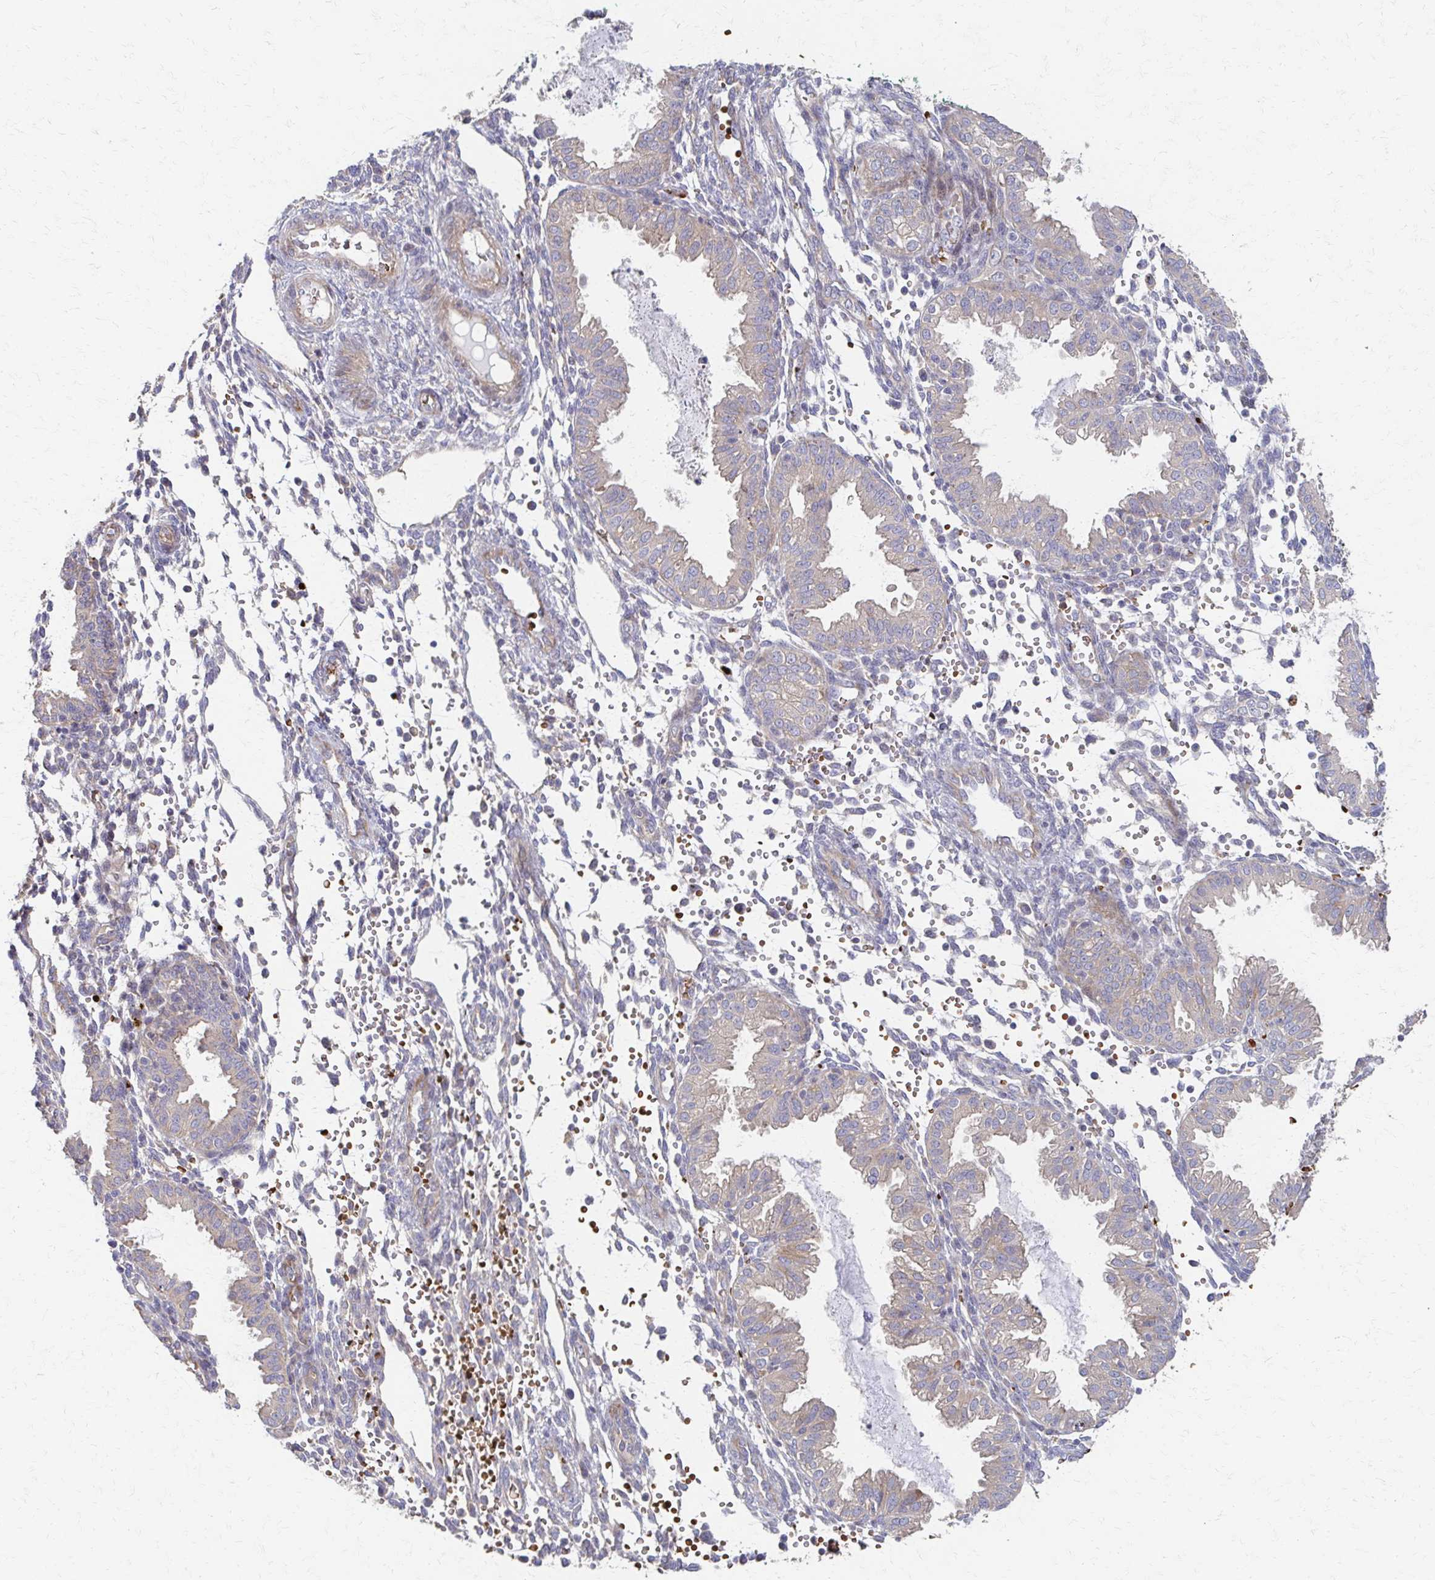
{"staining": {"intensity": "negative", "quantity": "none", "location": "none"}, "tissue": "endometrium", "cell_type": "Cells in endometrial stroma", "image_type": "normal", "snomed": [{"axis": "morphology", "description": "Normal tissue, NOS"}, {"axis": "topography", "description": "Endometrium"}], "caption": "This is an immunohistochemistry (IHC) micrograph of unremarkable human endometrium. There is no positivity in cells in endometrial stroma.", "gene": "SKA2", "patient": {"sex": "female", "age": 33}}